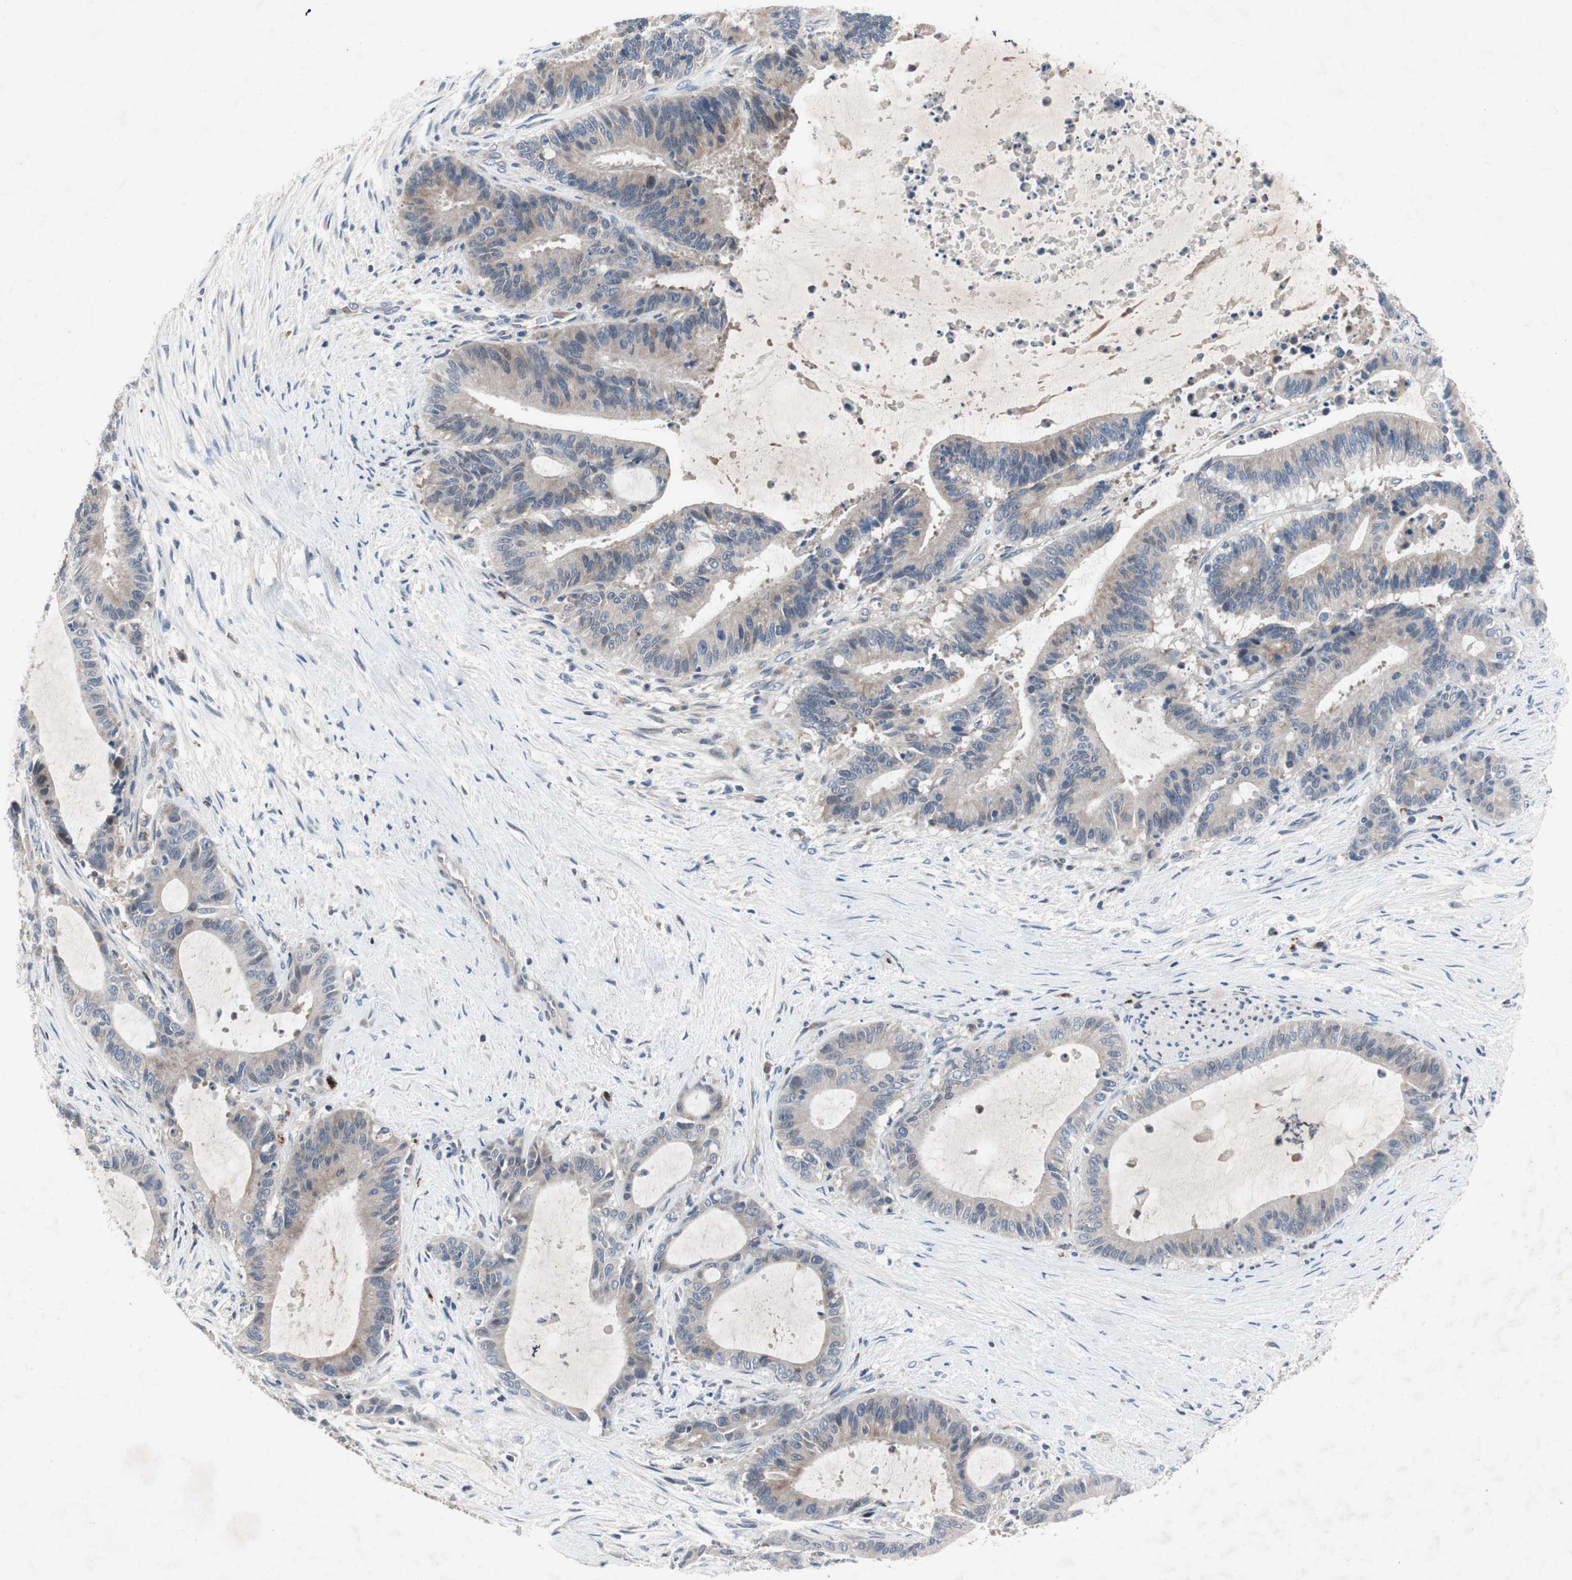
{"staining": {"intensity": "moderate", "quantity": "<25%", "location": "cytoplasmic/membranous"}, "tissue": "liver cancer", "cell_type": "Tumor cells", "image_type": "cancer", "snomed": [{"axis": "morphology", "description": "Cholangiocarcinoma"}, {"axis": "topography", "description": "Liver"}], "caption": "A micrograph of liver cancer stained for a protein demonstrates moderate cytoplasmic/membranous brown staining in tumor cells.", "gene": "MUTYH", "patient": {"sex": "female", "age": 73}}